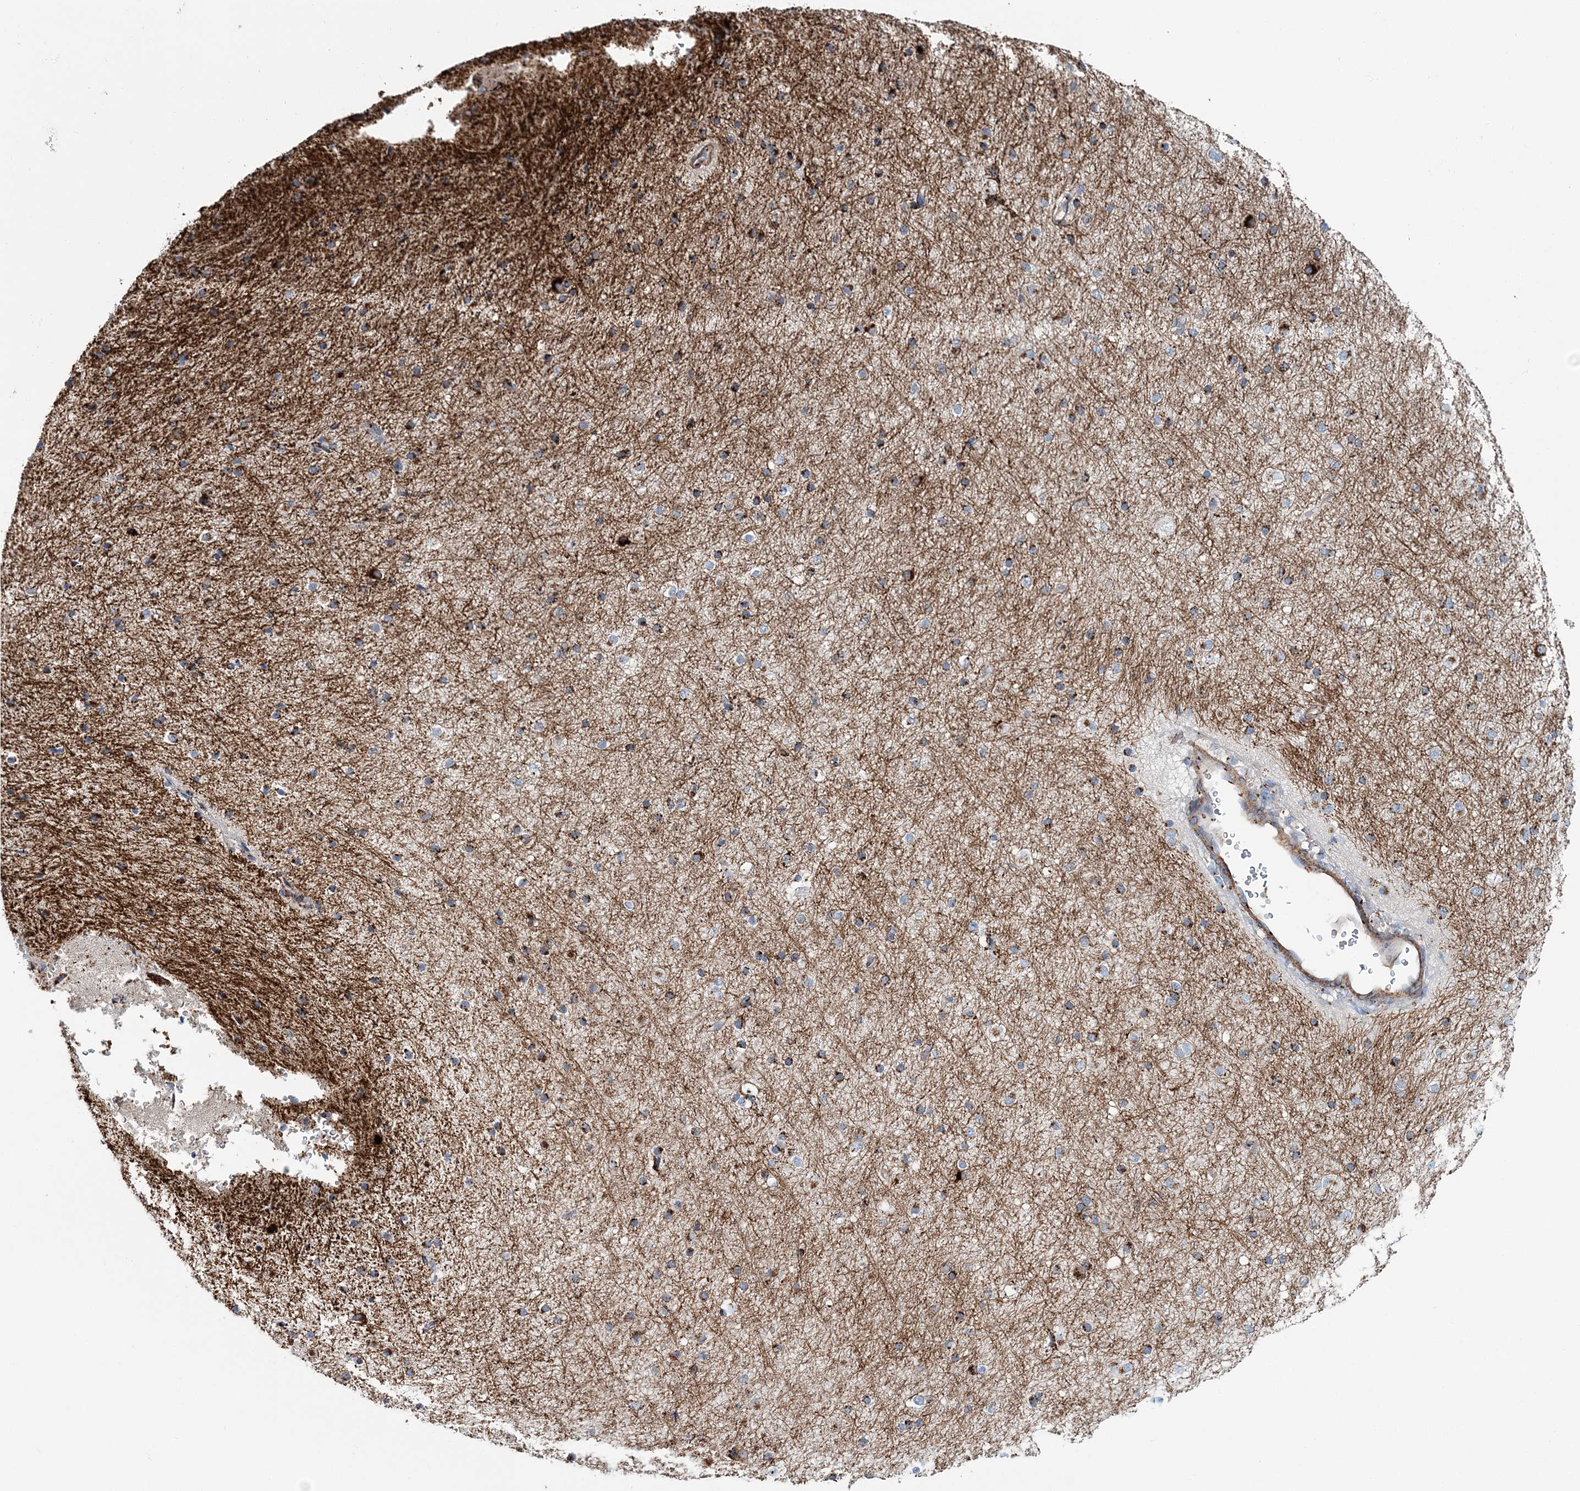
{"staining": {"intensity": "moderate", "quantity": "<25%", "location": "cytoplasmic/membranous"}, "tissue": "cerebral cortex", "cell_type": "Endothelial cells", "image_type": "normal", "snomed": [{"axis": "morphology", "description": "Normal tissue, NOS"}, {"axis": "morphology", "description": "Developmental malformation"}, {"axis": "topography", "description": "Cerebral cortex"}], "caption": "A brown stain highlights moderate cytoplasmic/membranous expression of a protein in endothelial cells of benign cerebral cortex. (brown staining indicates protein expression, while blue staining denotes nuclei).", "gene": "MAN1A2", "patient": {"sex": "female", "age": 30}}